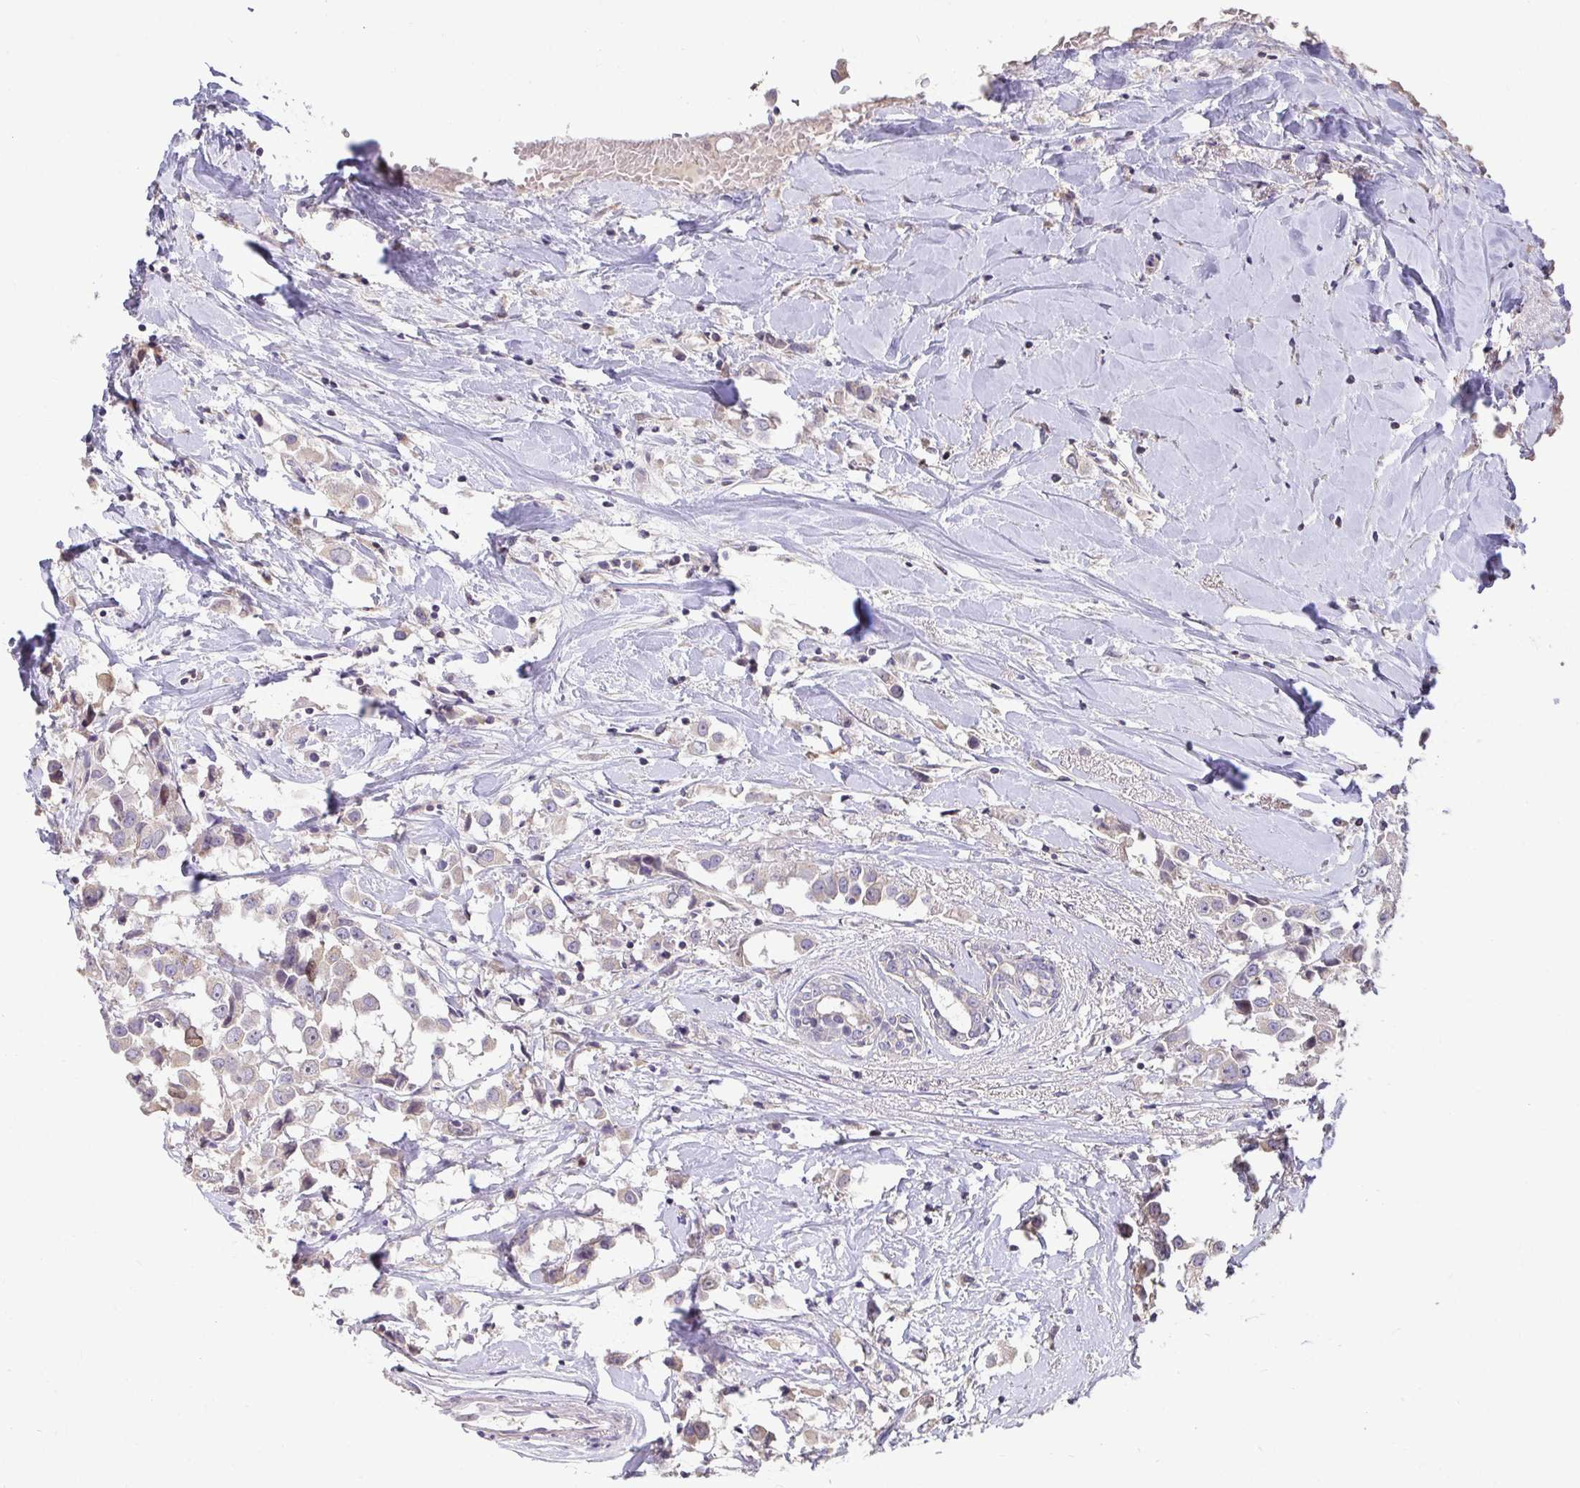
{"staining": {"intensity": "negative", "quantity": "none", "location": "none"}, "tissue": "breast cancer", "cell_type": "Tumor cells", "image_type": "cancer", "snomed": [{"axis": "morphology", "description": "Duct carcinoma"}, {"axis": "topography", "description": "Breast"}], "caption": "This is an IHC photomicrograph of breast infiltrating ductal carcinoma. There is no staining in tumor cells.", "gene": "ANLN", "patient": {"sex": "female", "age": 61}}